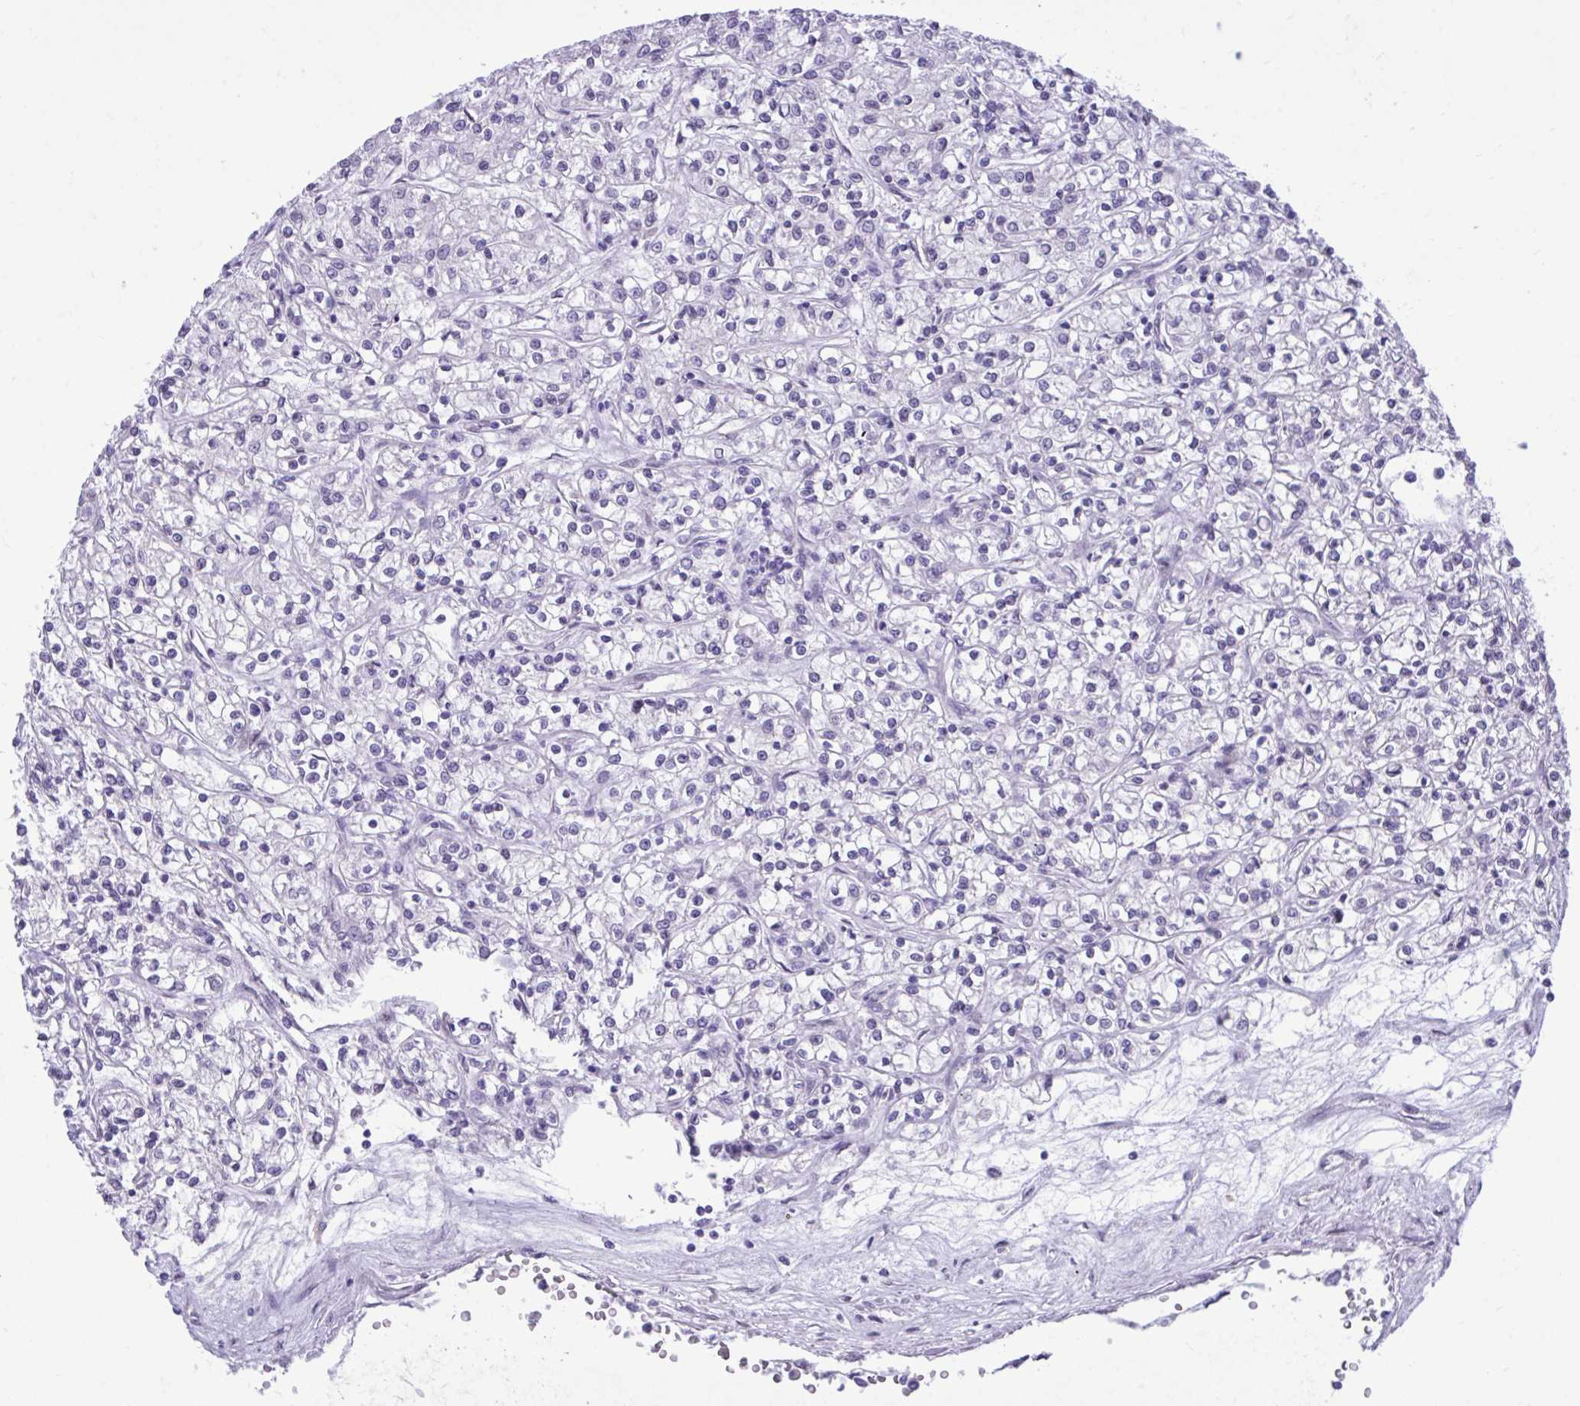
{"staining": {"intensity": "negative", "quantity": "none", "location": "none"}, "tissue": "renal cancer", "cell_type": "Tumor cells", "image_type": "cancer", "snomed": [{"axis": "morphology", "description": "Adenocarcinoma, NOS"}, {"axis": "topography", "description": "Kidney"}], "caption": "High magnification brightfield microscopy of adenocarcinoma (renal) stained with DAB (3,3'-diaminobenzidine) (brown) and counterstained with hematoxylin (blue): tumor cells show no significant expression.", "gene": "CEACAM18", "patient": {"sex": "female", "age": 59}}